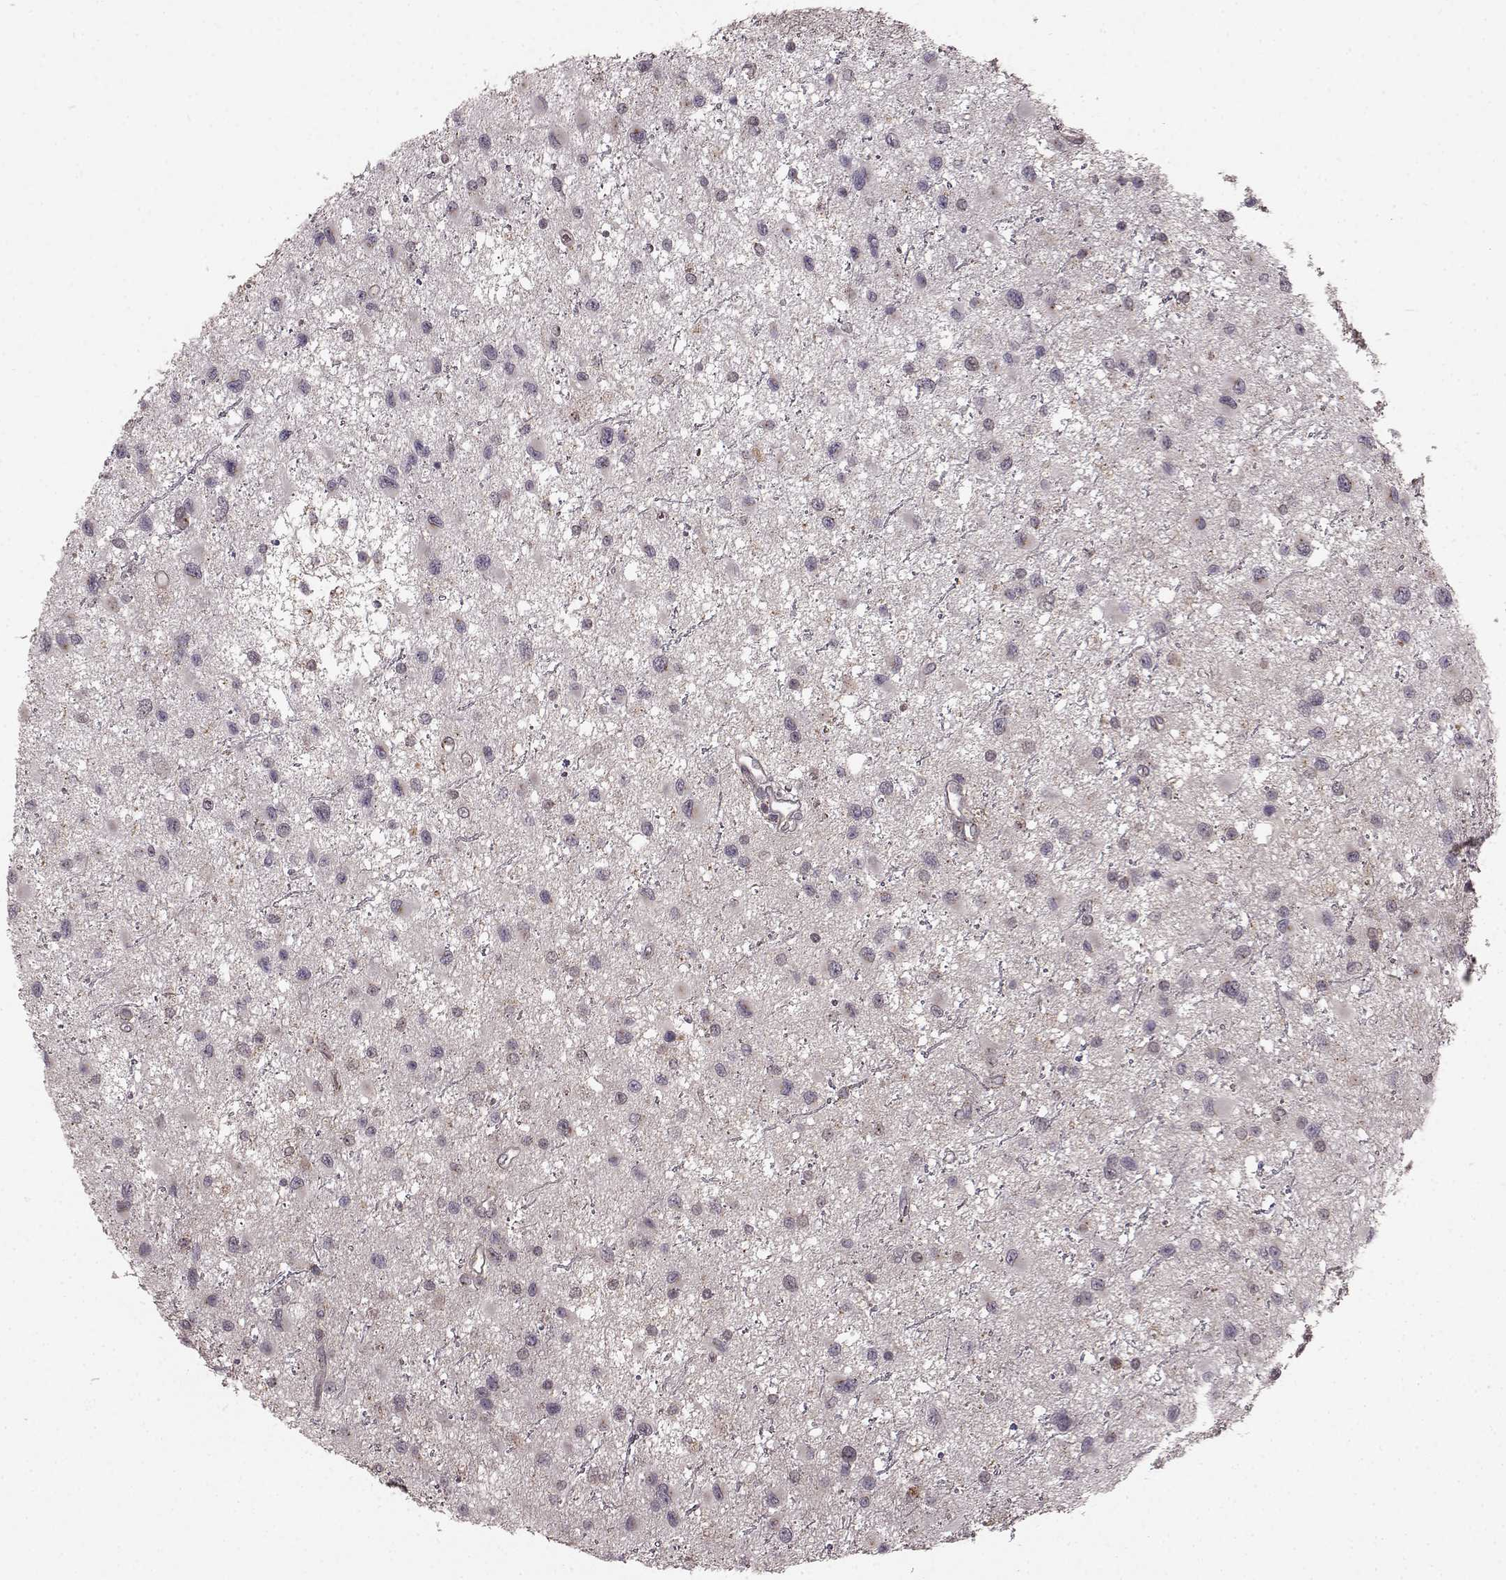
{"staining": {"intensity": "weak", "quantity": "<25%", "location": "cytoplasmic/membranous"}, "tissue": "glioma", "cell_type": "Tumor cells", "image_type": "cancer", "snomed": [{"axis": "morphology", "description": "Glioma, malignant, Low grade"}, {"axis": "topography", "description": "Brain"}], "caption": "Immunohistochemistry (IHC) of glioma exhibits no positivity in tumor cells. (DAB (3,3'-diaminobenzidine) immunohistochemistry (IHC) with hematoxylin counter stain).", "gene": "GSS", "patient": {"sex": "female", "age": 32}}